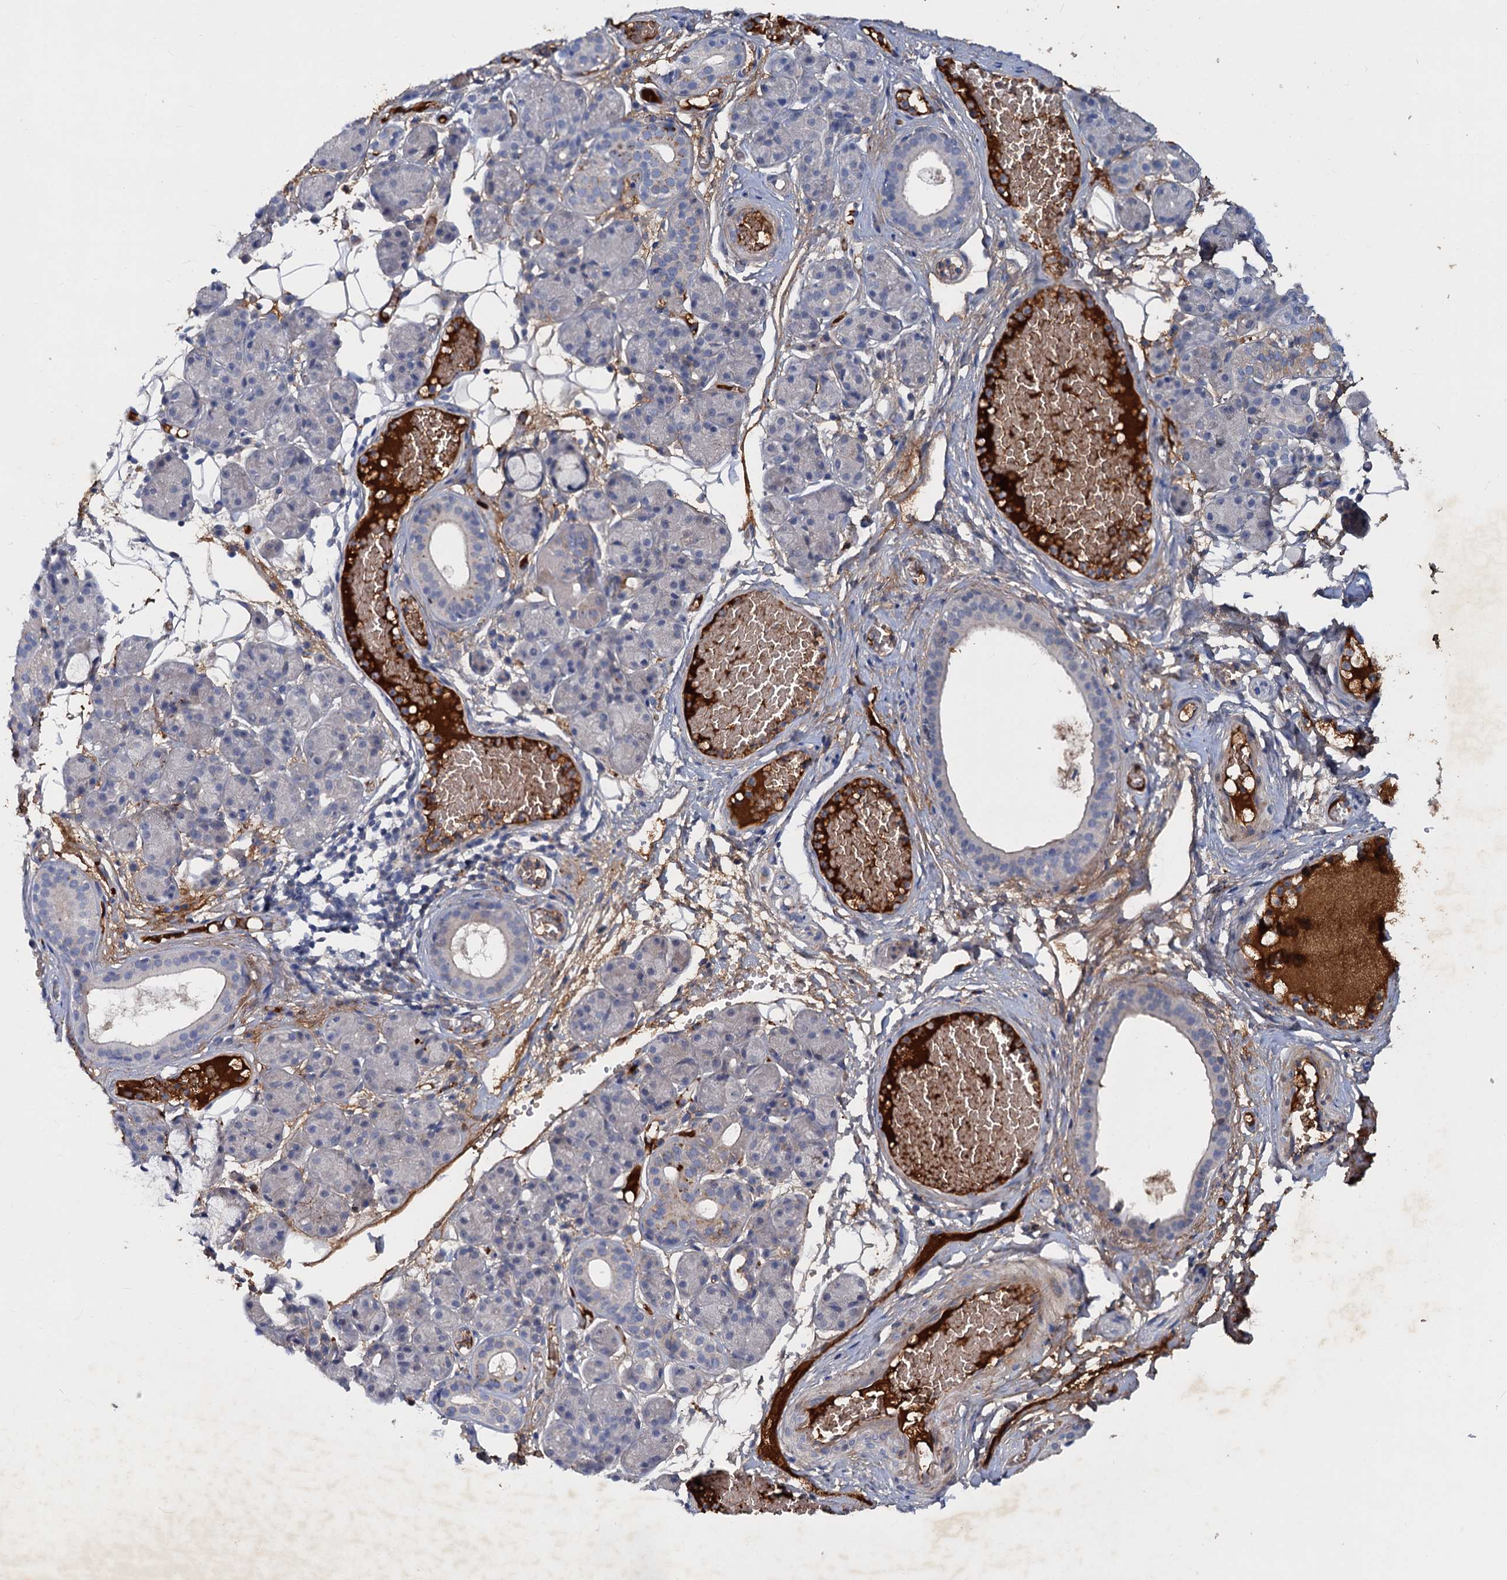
{"staining": {"intensity": "strong", "quantity": "<25%", "location": "cytoplasmic/membranous"}, "tissue": "salivary gland", "cell_type": "Glandular cells", "image_type": "normal", "snomed": [{"axis": "morphology", "description": "Normal tissue, NOS"}, {"axis": "topography", "description": "Salivary gland"}], "caption": "The histopathology image demonstrates staining of benign salivary gland, revealing strong cytoplasmic/membranous protein expression (brown color) within glandular cells. Nuclei are stained in blue.", "gene": "CHRD", "patient": {"sex": "male", "age": 63}}